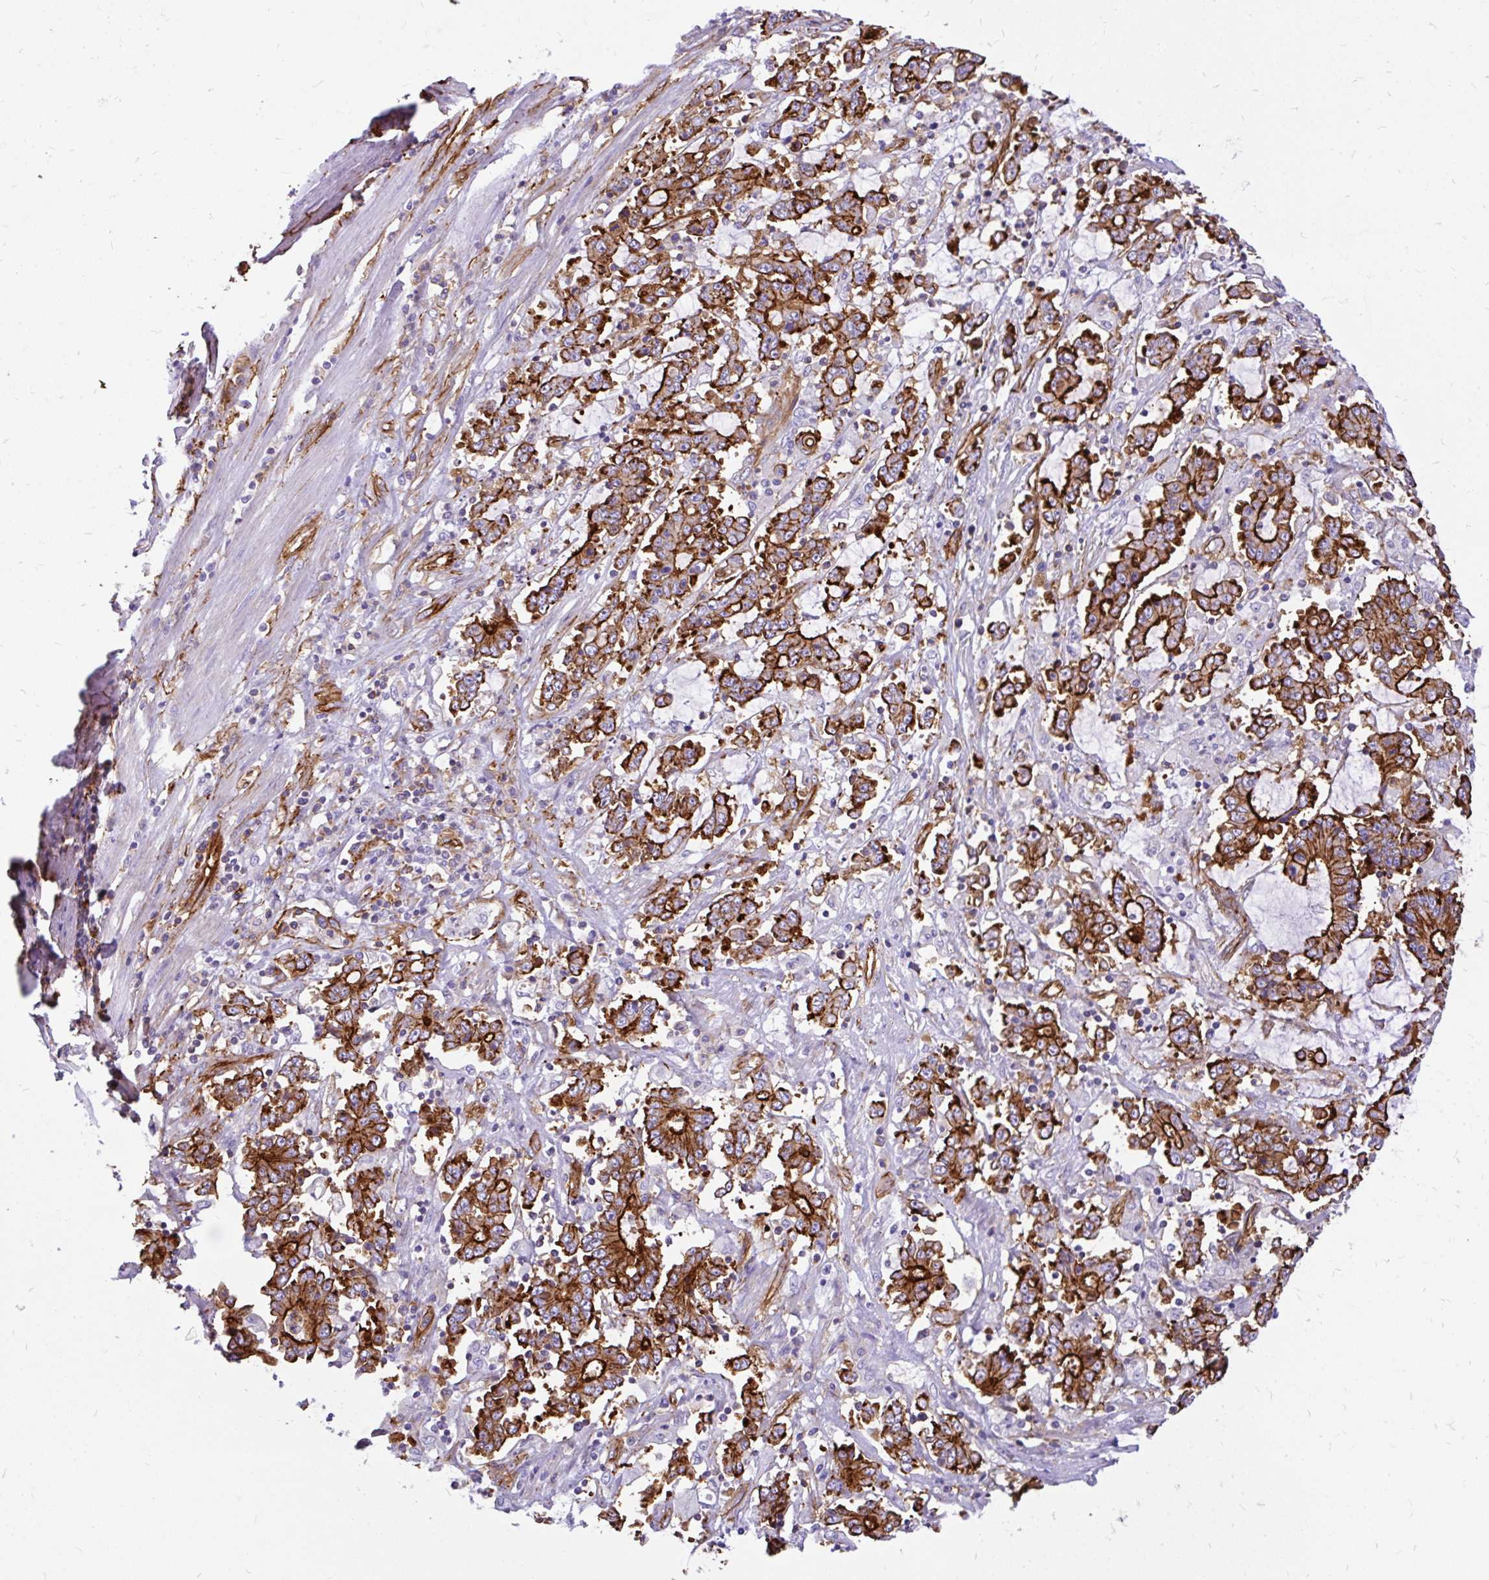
{"staining": {"intensity": "strong", "quantity": ">75%", "location": "cytoplasmic/membranous"}, "tissue": "stomach cancer", "cell_type": "Tumor cells", "image_type": "cancer", "snomed": [{"axis": "morphology", "description": "Adenocarcinoma, NOS"}, {"axis": "topography", "description": "Stomach, upper"}], "caption": "Approximately >75% of tumor cells in human stomach adenocarcinoma show strong cytoplasmic/membranous protein positivity as visualized by brown immunohistochemical staining.", "gene": "MAP1LC3B", "patient": {"sex": "male", "age": 68}}